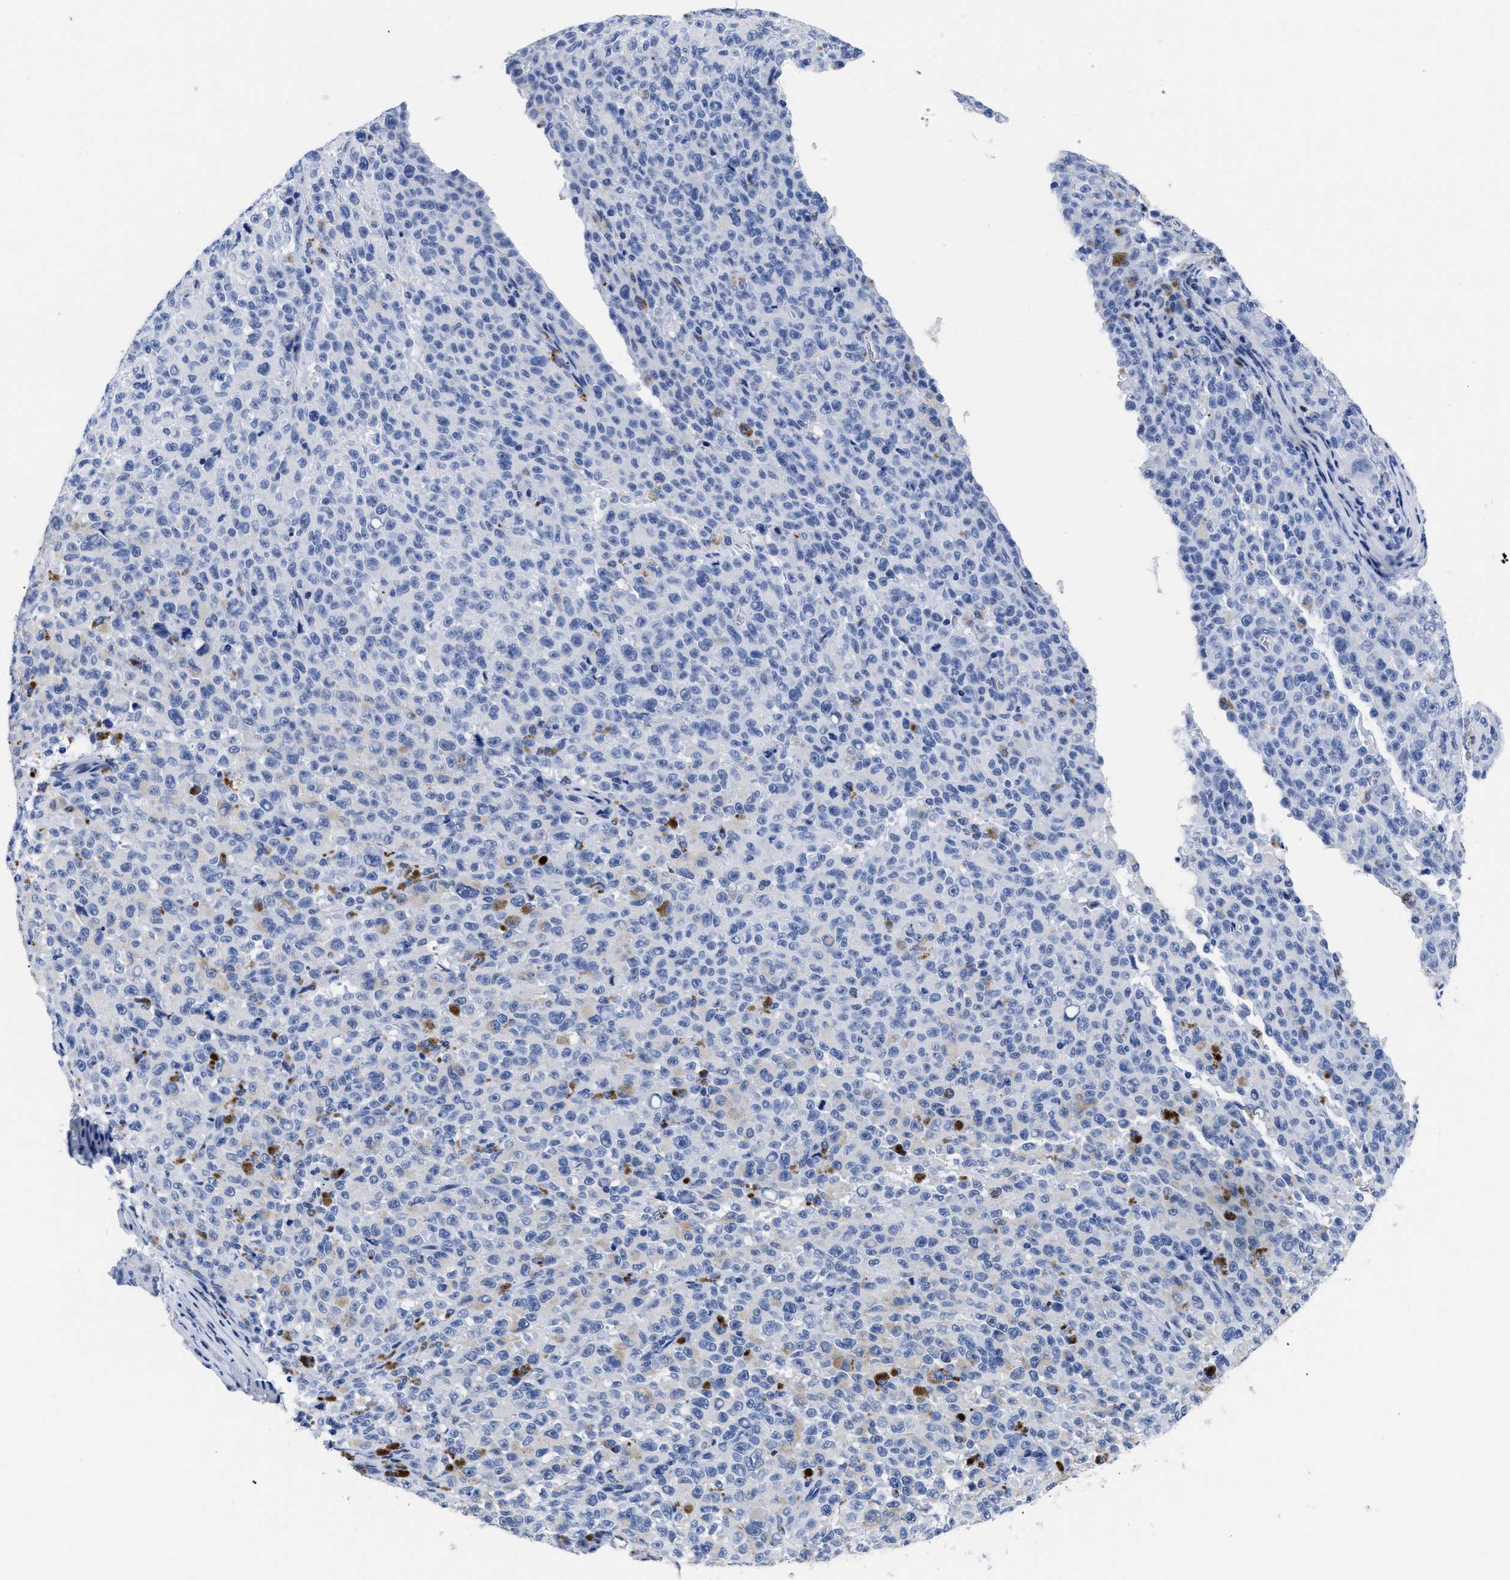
{"staining": {"intensity": "negative", "quantity": "none", "location": "none"}, "tissue": "melanoma", "cell_type": "Tumor cells", "image_type": "cancer", "snomed": [{"axis": "morphology", "description": "Malignant melanoma, NOS"}, {"axis": "topography", "description": "Skin"}], "caption": "This image is of malignant melanoma stained with IHC to label a protein in brown with the nuclei are counter-stained blue. There is no positivity in tumor cells. The staining was performed using DAB (3,3'-diaminobenzidine) to visualize the protein expression in brown, while the nuclei were stained in blue with hematoxylin (Magnification: 20x).", "gene": "TREML1", "patient": {"sex": "female", "age": 82}}